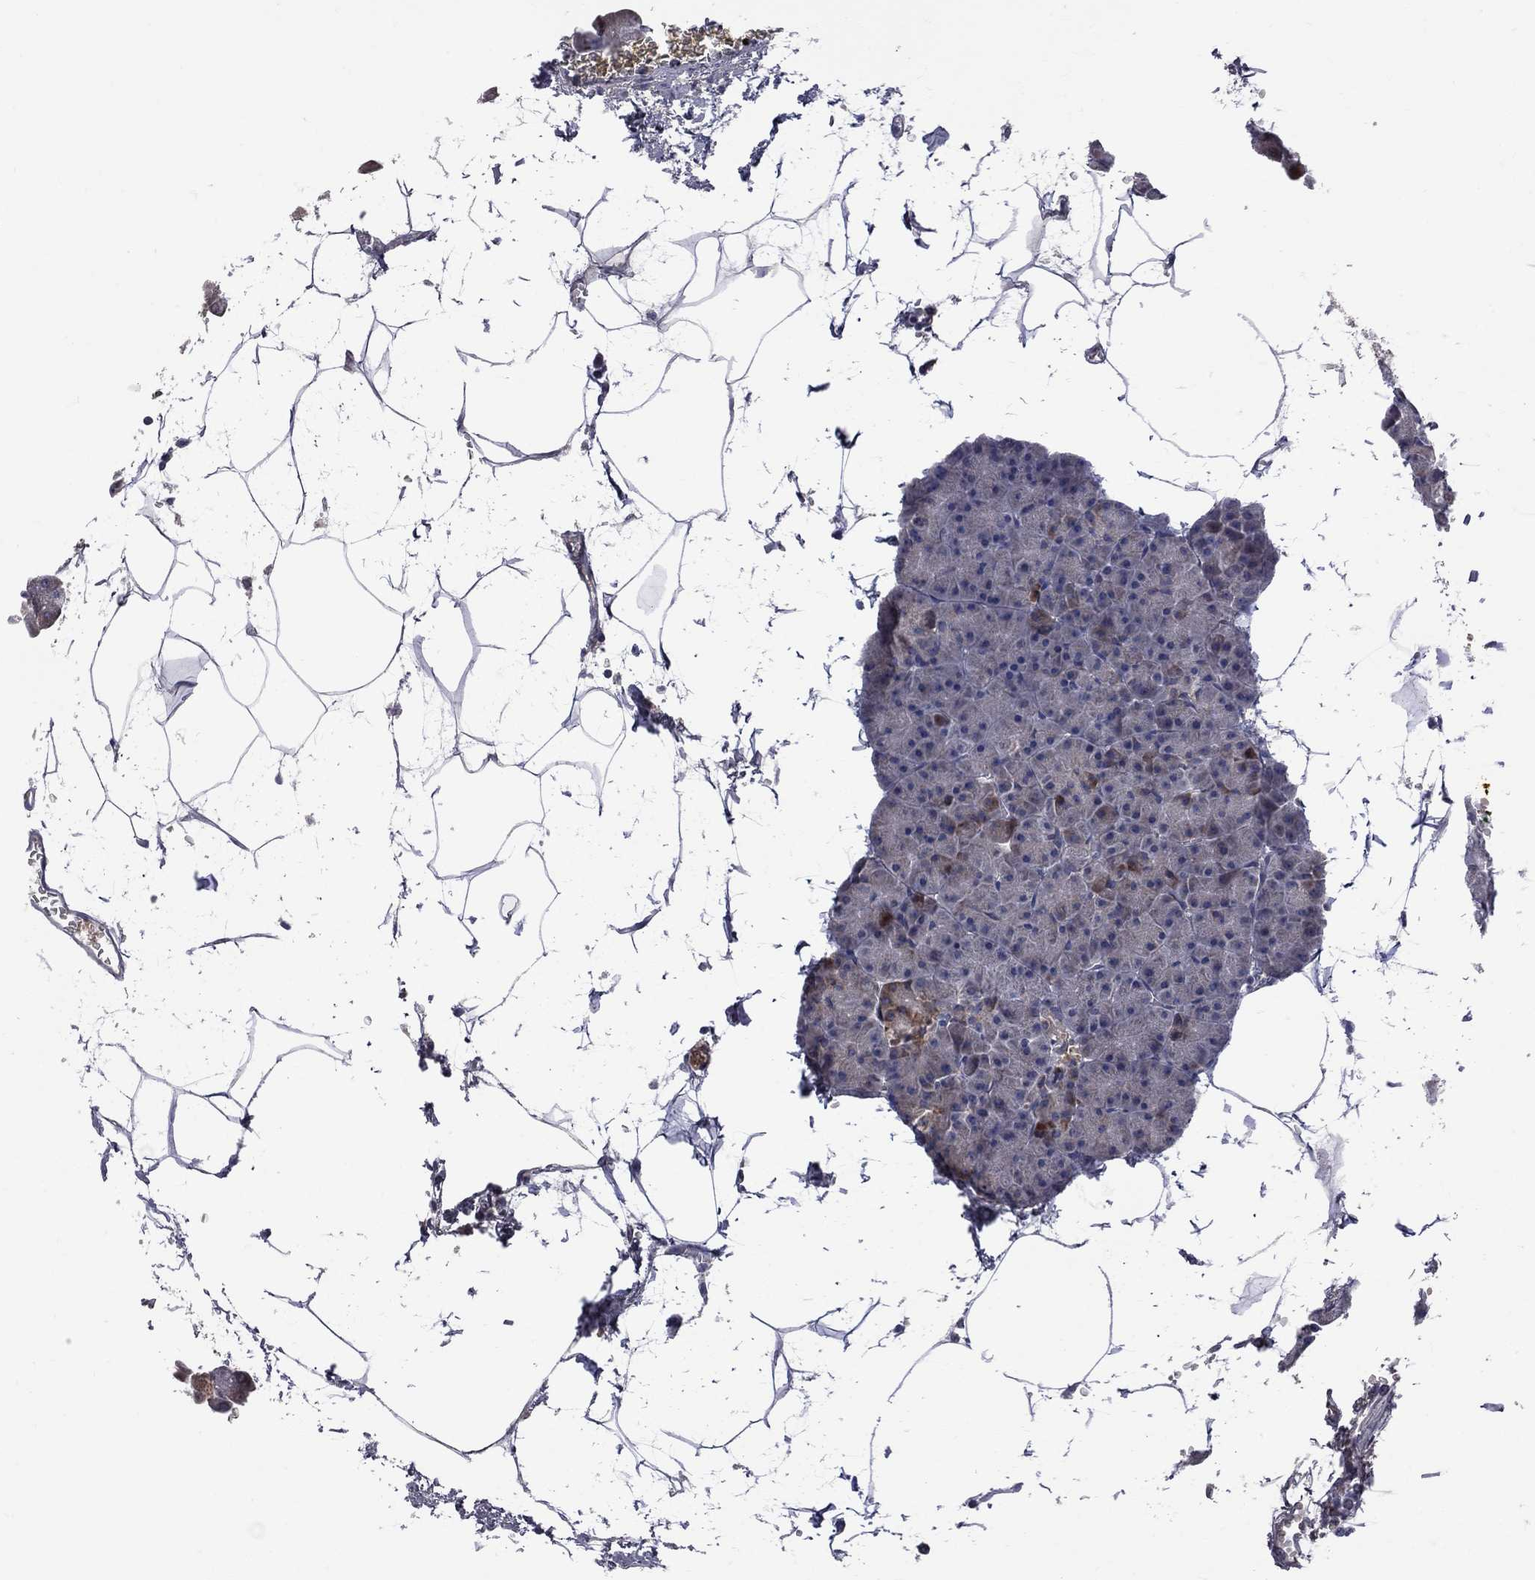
{"staining": {"intensity": "strong", "quantity": "<25%", "location": "cytoplasmic/membranous"}, "tissue": "pancreas", "cell_type": "Exocrine glandular cells", "image_type": "normal", "snomed": [{"axis": "morphology", "description": "Normal tissue, NOS"}, {"axis": "topography", "description": "Adipose tissue"}, {"axis": "topography", "description": "Pancreas"}, {"axis": "topography", "description": "Peripheral nerve tissue"}], "caption": "Strong cytoplasmic/membranous expression is seen in about <25% of exocrine glandular cells in normal pancreas. (IHC, brightfield microscopy, high magnification).", "gene": "CNOT11", "patient": {"sex": "female", "age": 58}}